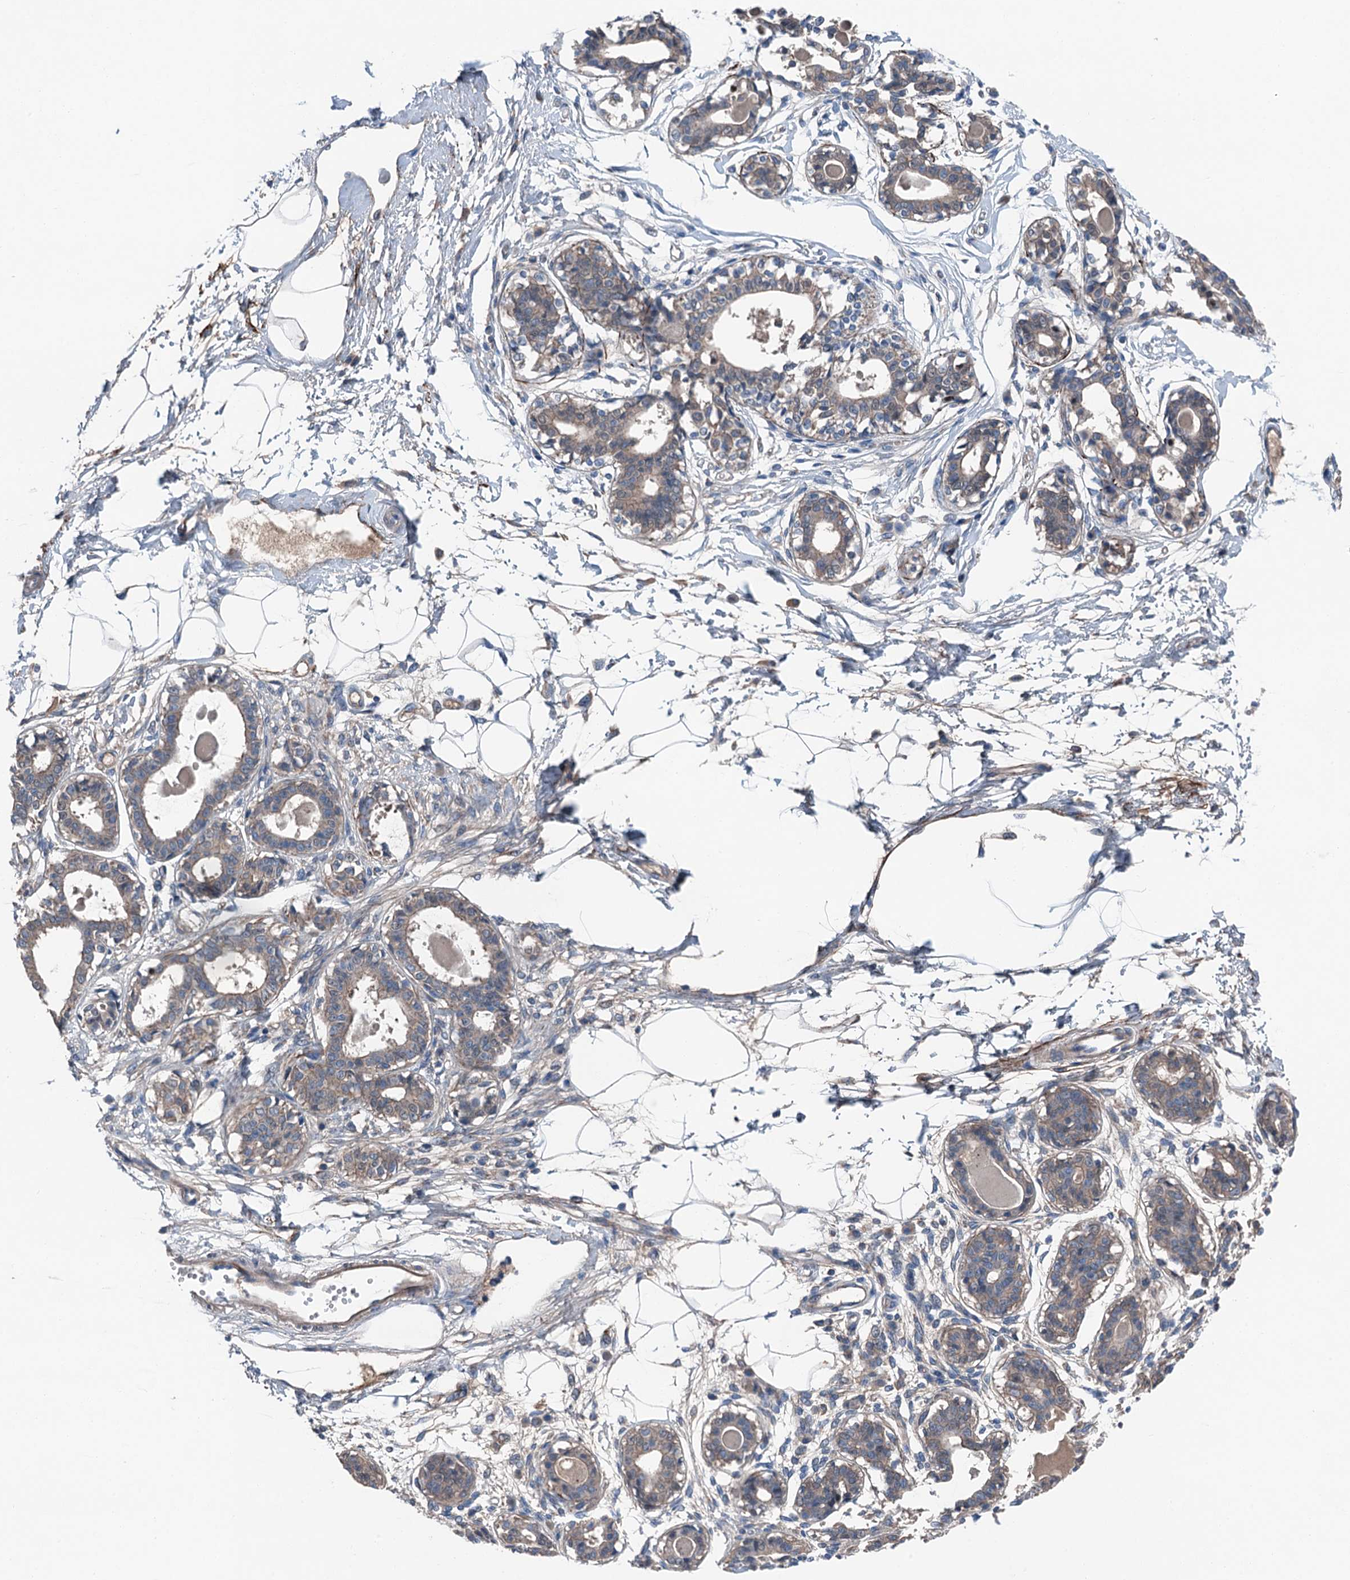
{"staining": {"intensity": "negative", "quantity": "none", "location": "none"}, "tissue": "breast", "cell_type": "Adipocytes", "image_type": "normal", "snomed": [{"axis": "morphology", "description": "Normal tissue, NOS"}, {"axis": "topography", "description": "Breast"}], "caption": "Immunohistochemical staining of normal human breast reveals no significant positivity in adipocytes. (Stains: DAB (3,3'-diaminobenzidine) immunohistochemistry with hematoxylin counter stain, Microscopy: brightfield microscopy at high magnification).", "gene": "SLC2A10", "patient": {"sex": "female", "age": 45}}